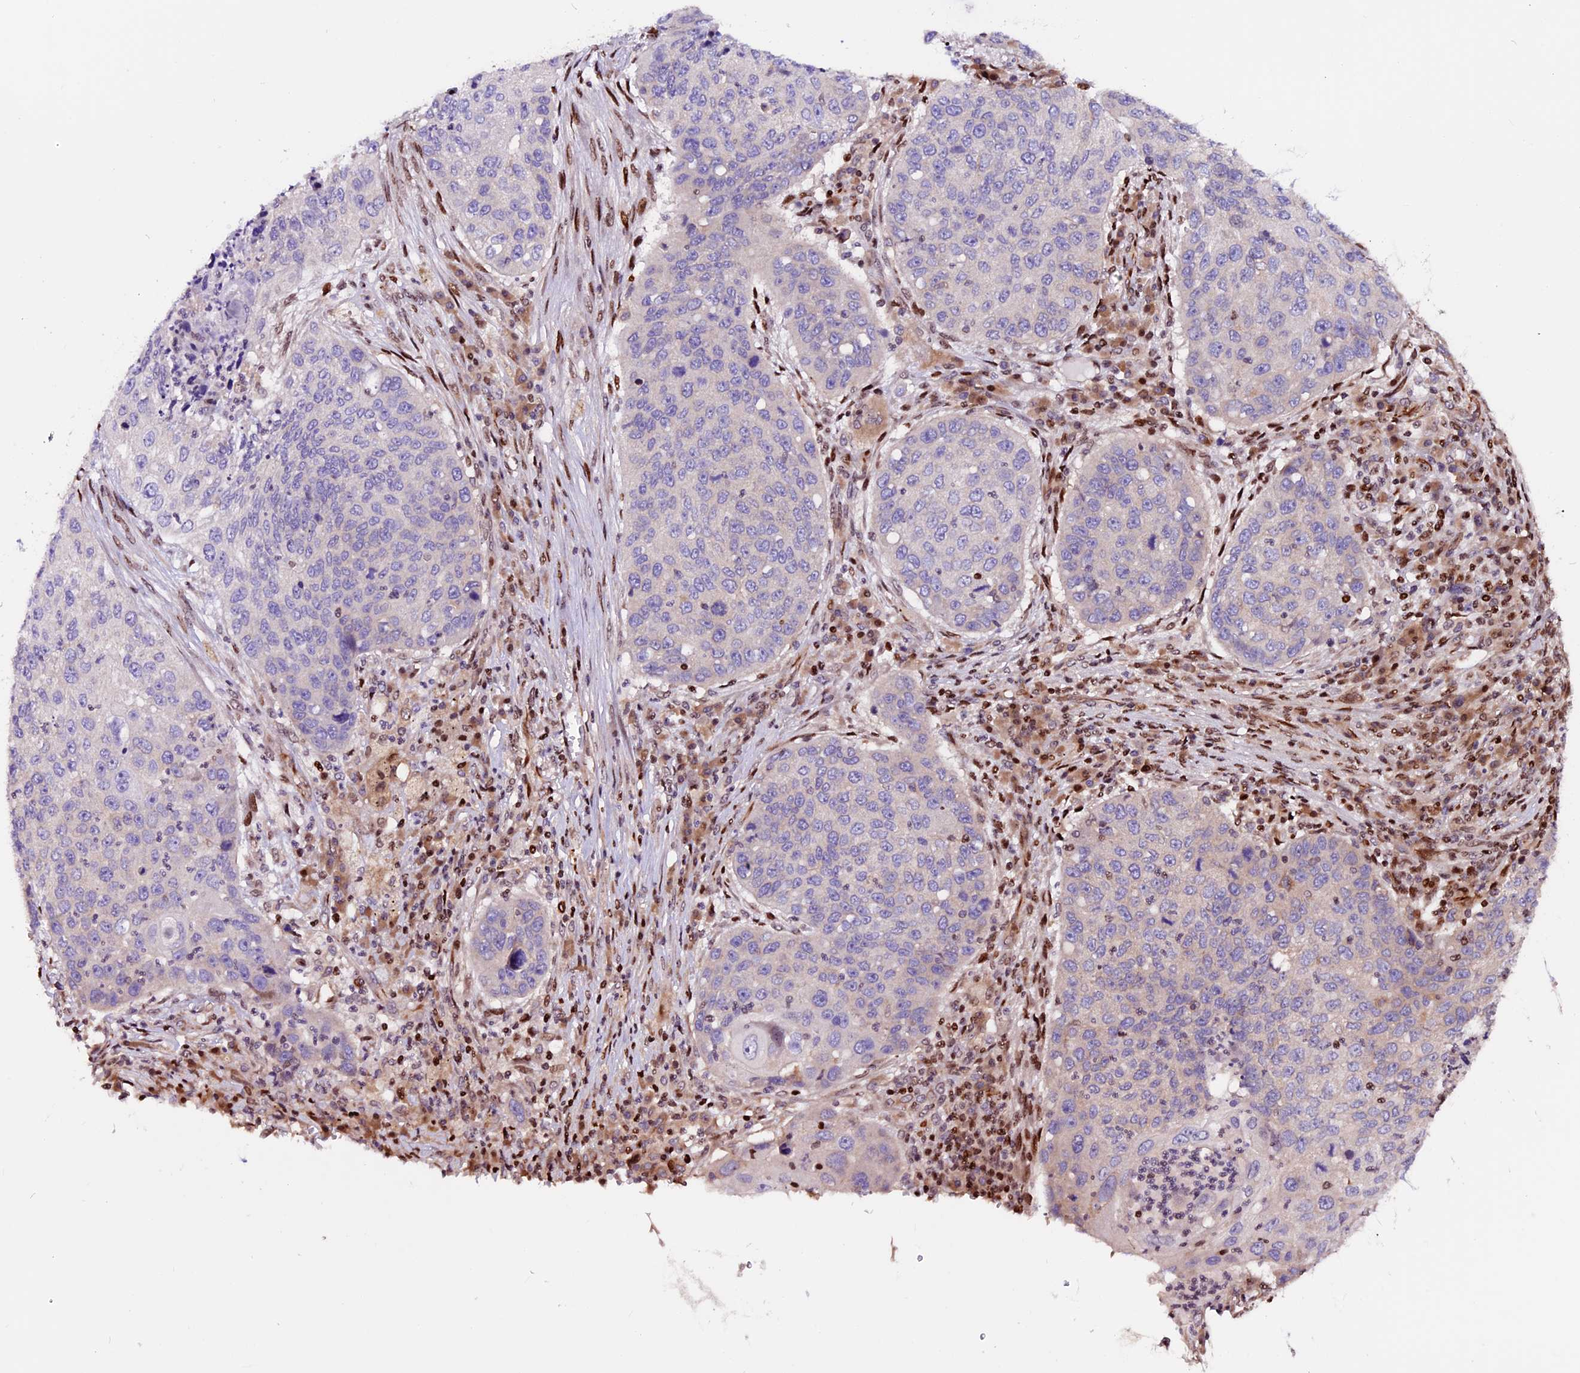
{"staining": {"intensity": "negative", "quantity": "none", "location": "none"}, "tissue": "lung cancer", "cell_type": "Tumor cells", "image_type": "cancer", "snomed": [{"axis": "morphology", "description": "Squamous cell carcinoma, NOS"}, {"axis": "topography", "description": "Lung"}], "caption": "Immunohistochemical staining of lung cancer (squamous cell carcinoma) reveals no significant expression in tumor cells.", "gene": "RINL", "patient": {"sex": "female", "age": 63}}